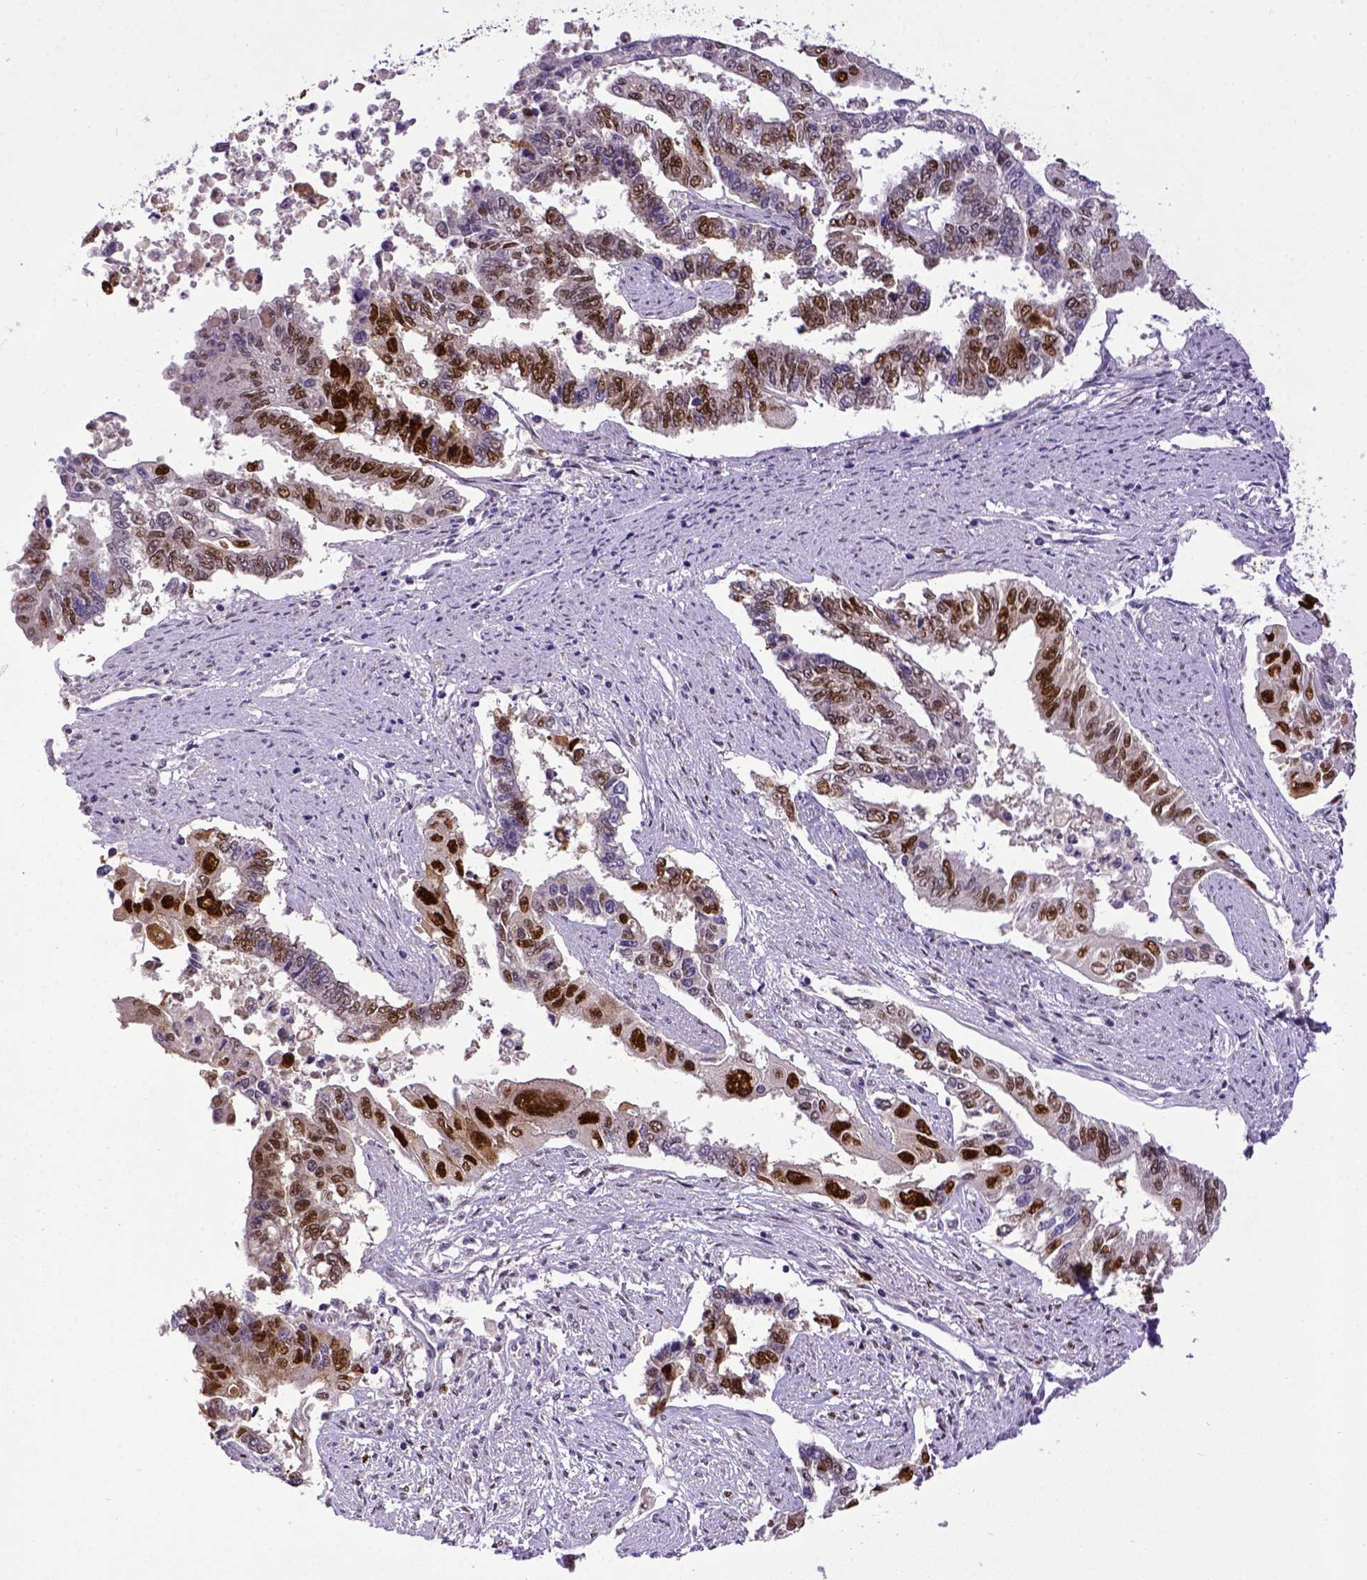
{"staining": {"intensity": "strong", "quantity": "25%-75%", "location": "nuclear"}, "tissue": "endometrial cancer", "cell_type": "Tumor cells", "image_type": "cancer", "snomed": [{"axis": "morphology", "description": "Adenocarcinoma, NOS"}, {"axis": "topography", "description": "Uterus"}], "caption": "Adenocarcinoma (endometrial) tissue reveals strong nuclear positivity in about 25%-75% of tumor cells (Brightfield microscopy of DAB IHC at high magnification).", "gene": "CDKN1A", "patient": {"sex": "female", "age": 59}}